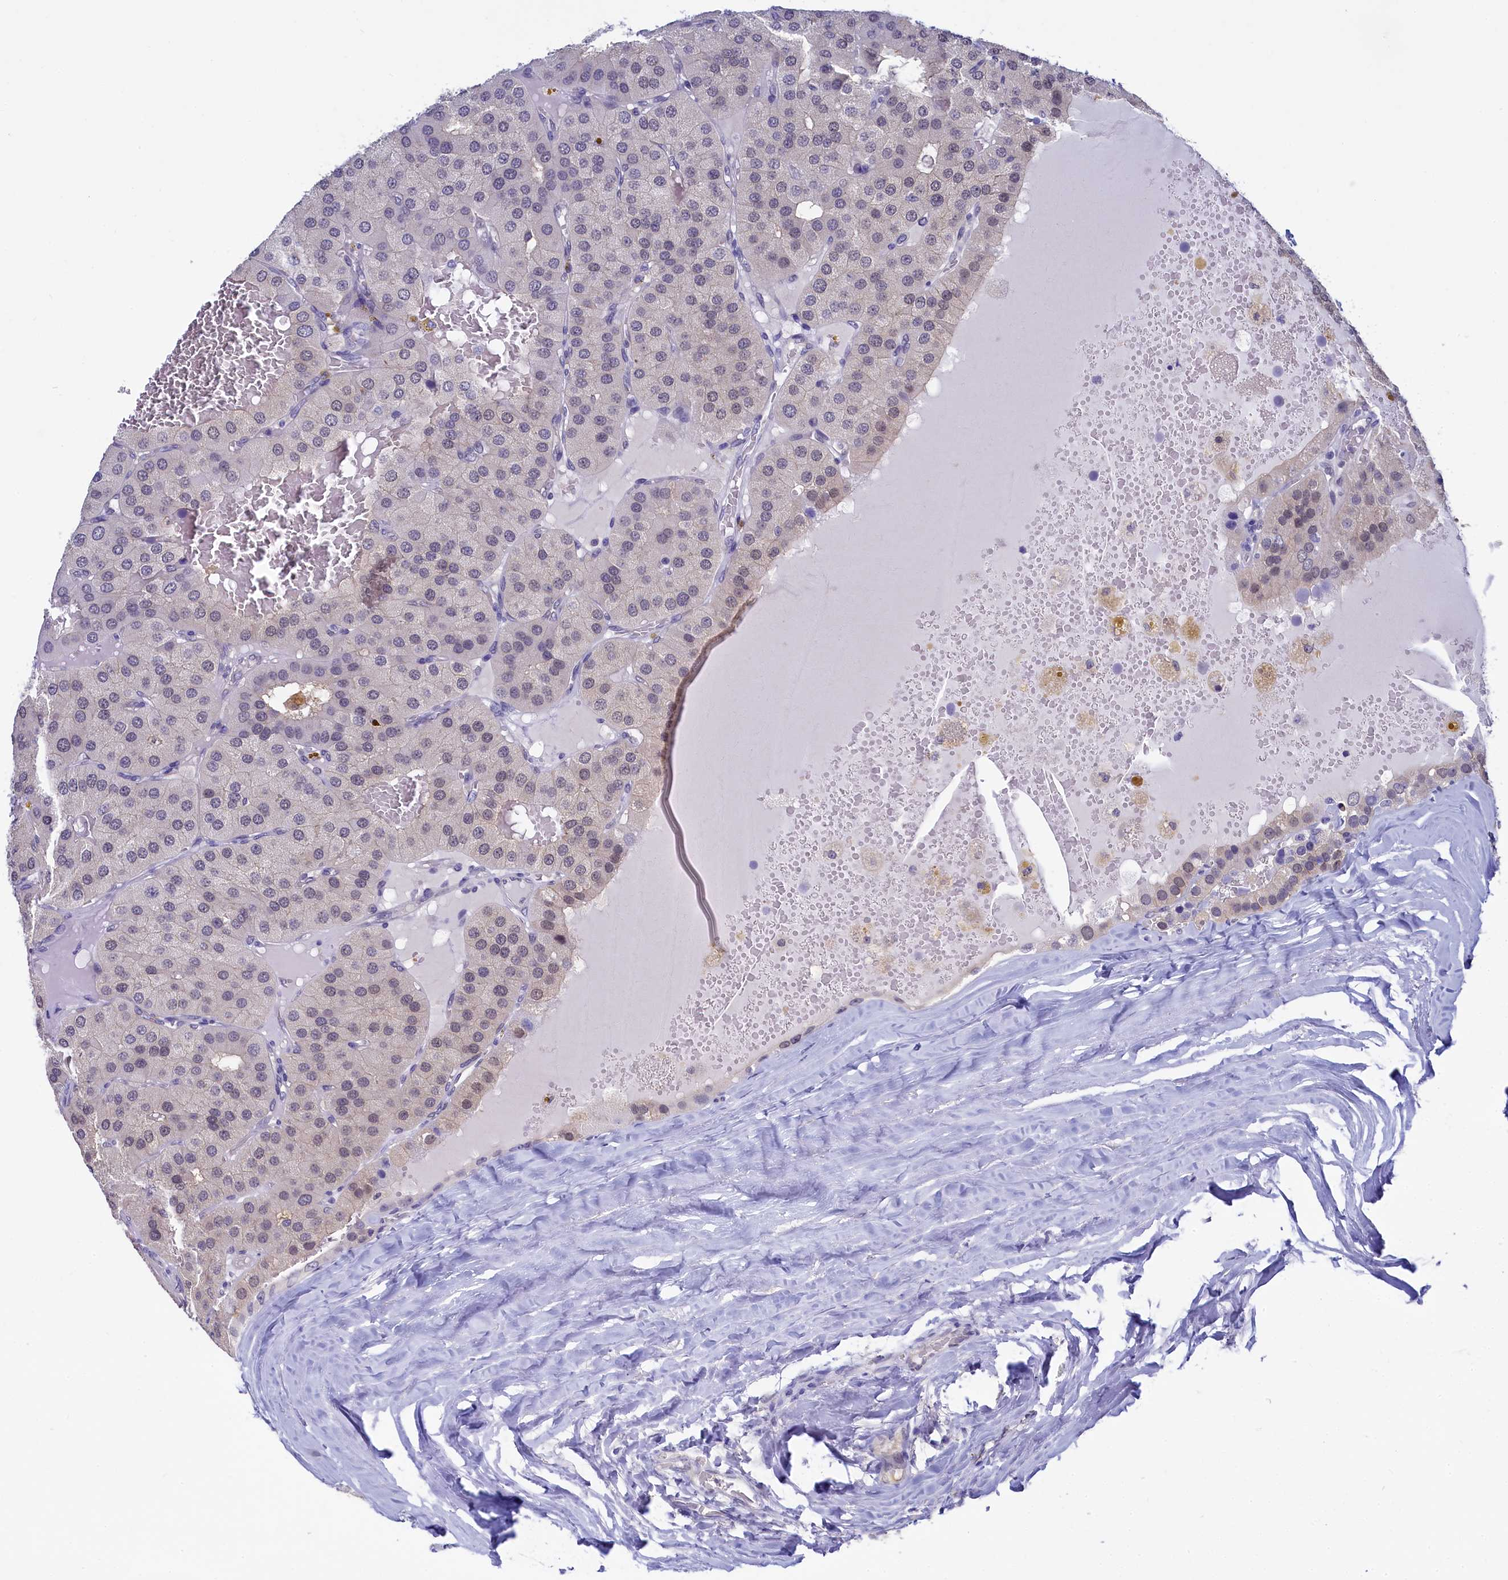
{"staining": {"intensity": "weak", "quantity": "<25%", "location": "nuclear"}, "tissue": "parathyroid gland", "cell_type": "Glandular cells", "image_type": "normal", "snomed": [{"axis": "morphology", "description": "Normal tissue, NOS"}, {"axis": "morphology", "description": "Adenoma, NOS"}, {"axis": "topography", "description": "Parathyroid gland"}], "caption": "DAB immunohistochemical staining of benign parathyroid gland shows no significant expression in glandular cells.", "gene": "C11orf54", "patient": {"sex": "female", "age": 86}}